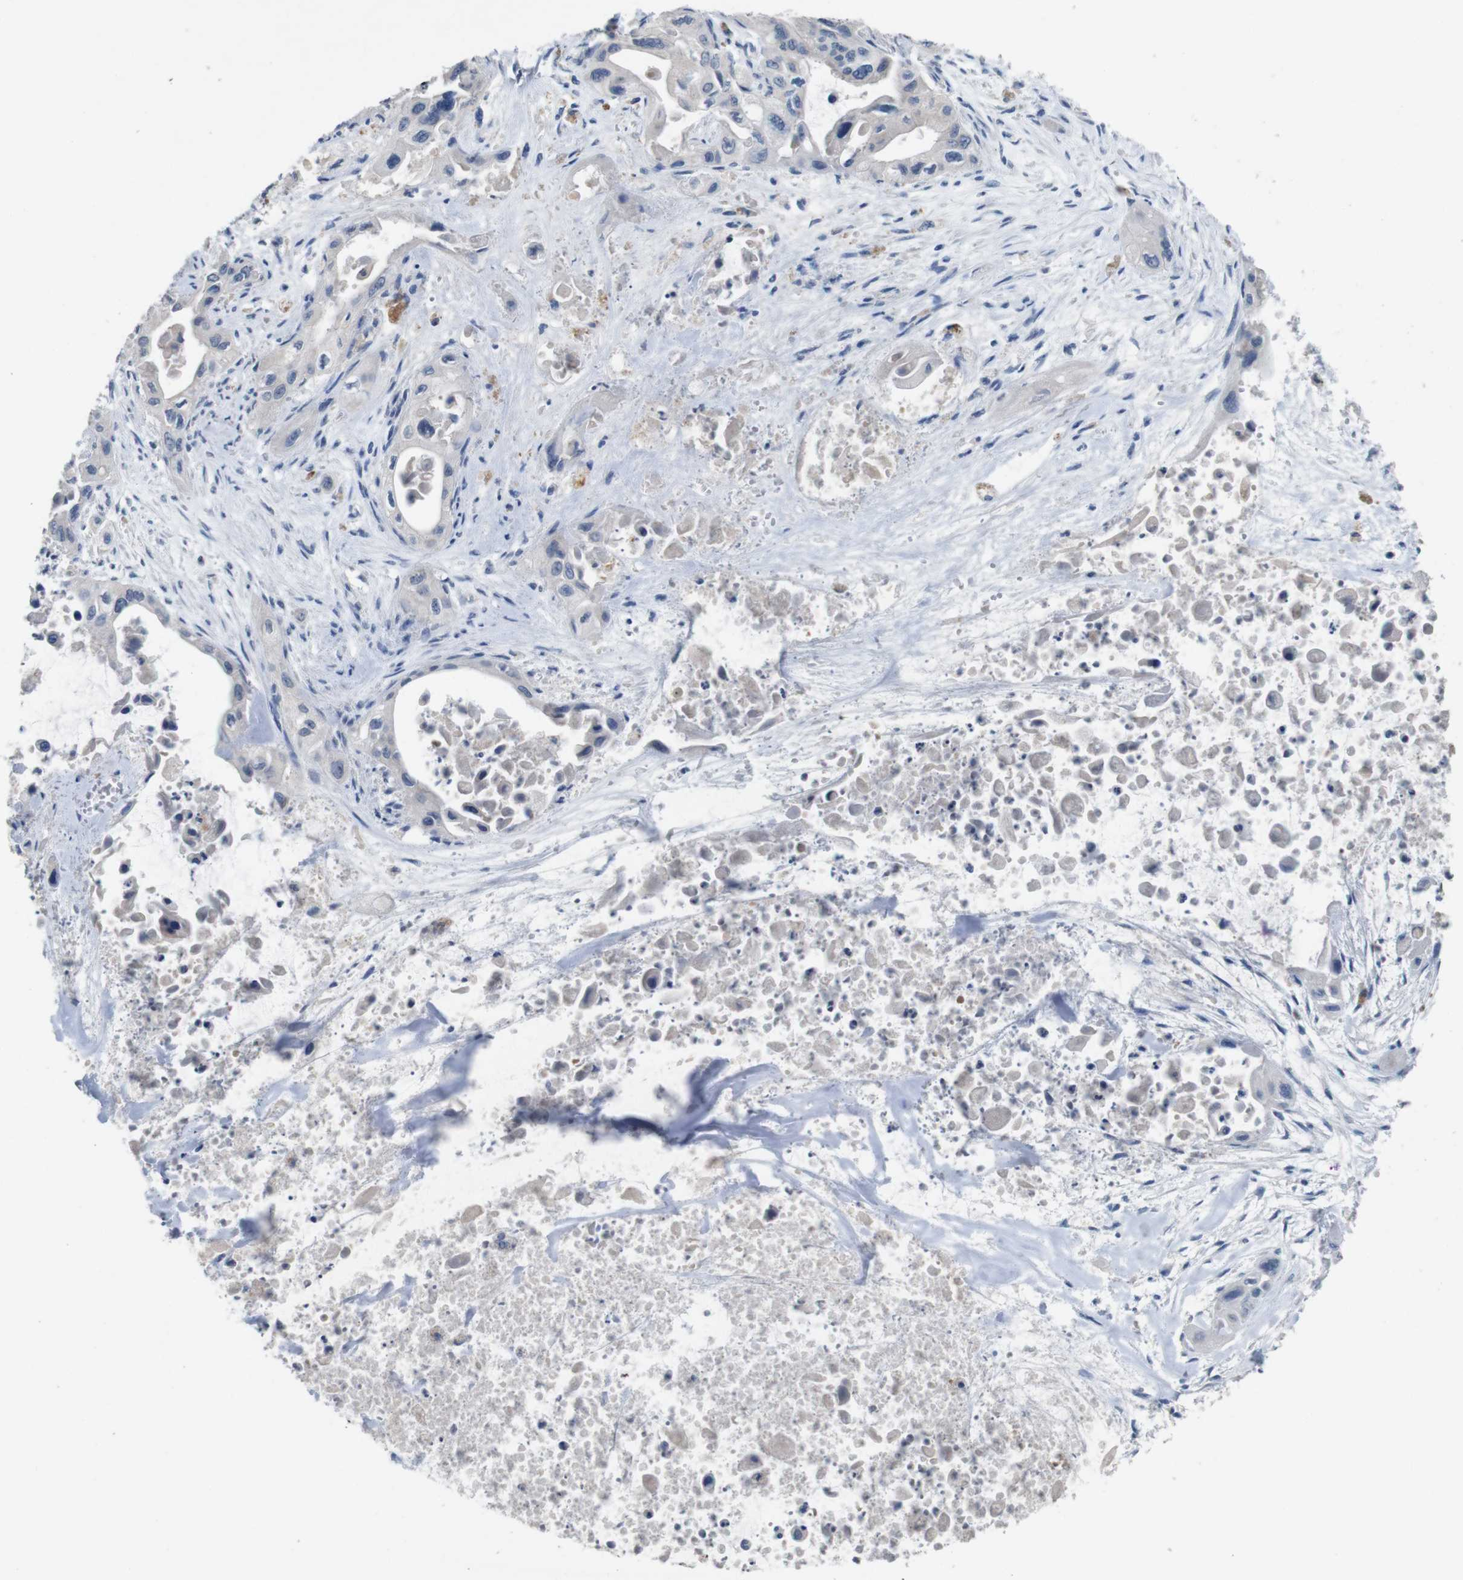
{"staining": {"intensity": "negative", "quantity": "none", "location": "none"}, "tissue": "pancreatic cancer", "cell_type": "Tumor cells", "image_type": "cancer", "snomed": [{"axis": "morphology", "description": "Adenocarcinoma, NOS"}, {"axis": "topography", "description": "Pancreas"}], "caption": "Image shows no protein staining in tumor cells of pancreatic cancer (adenocarcinoma) tissue.", "gene": "SLC2A8", "patient": {"sex": "male", "age": 73}}